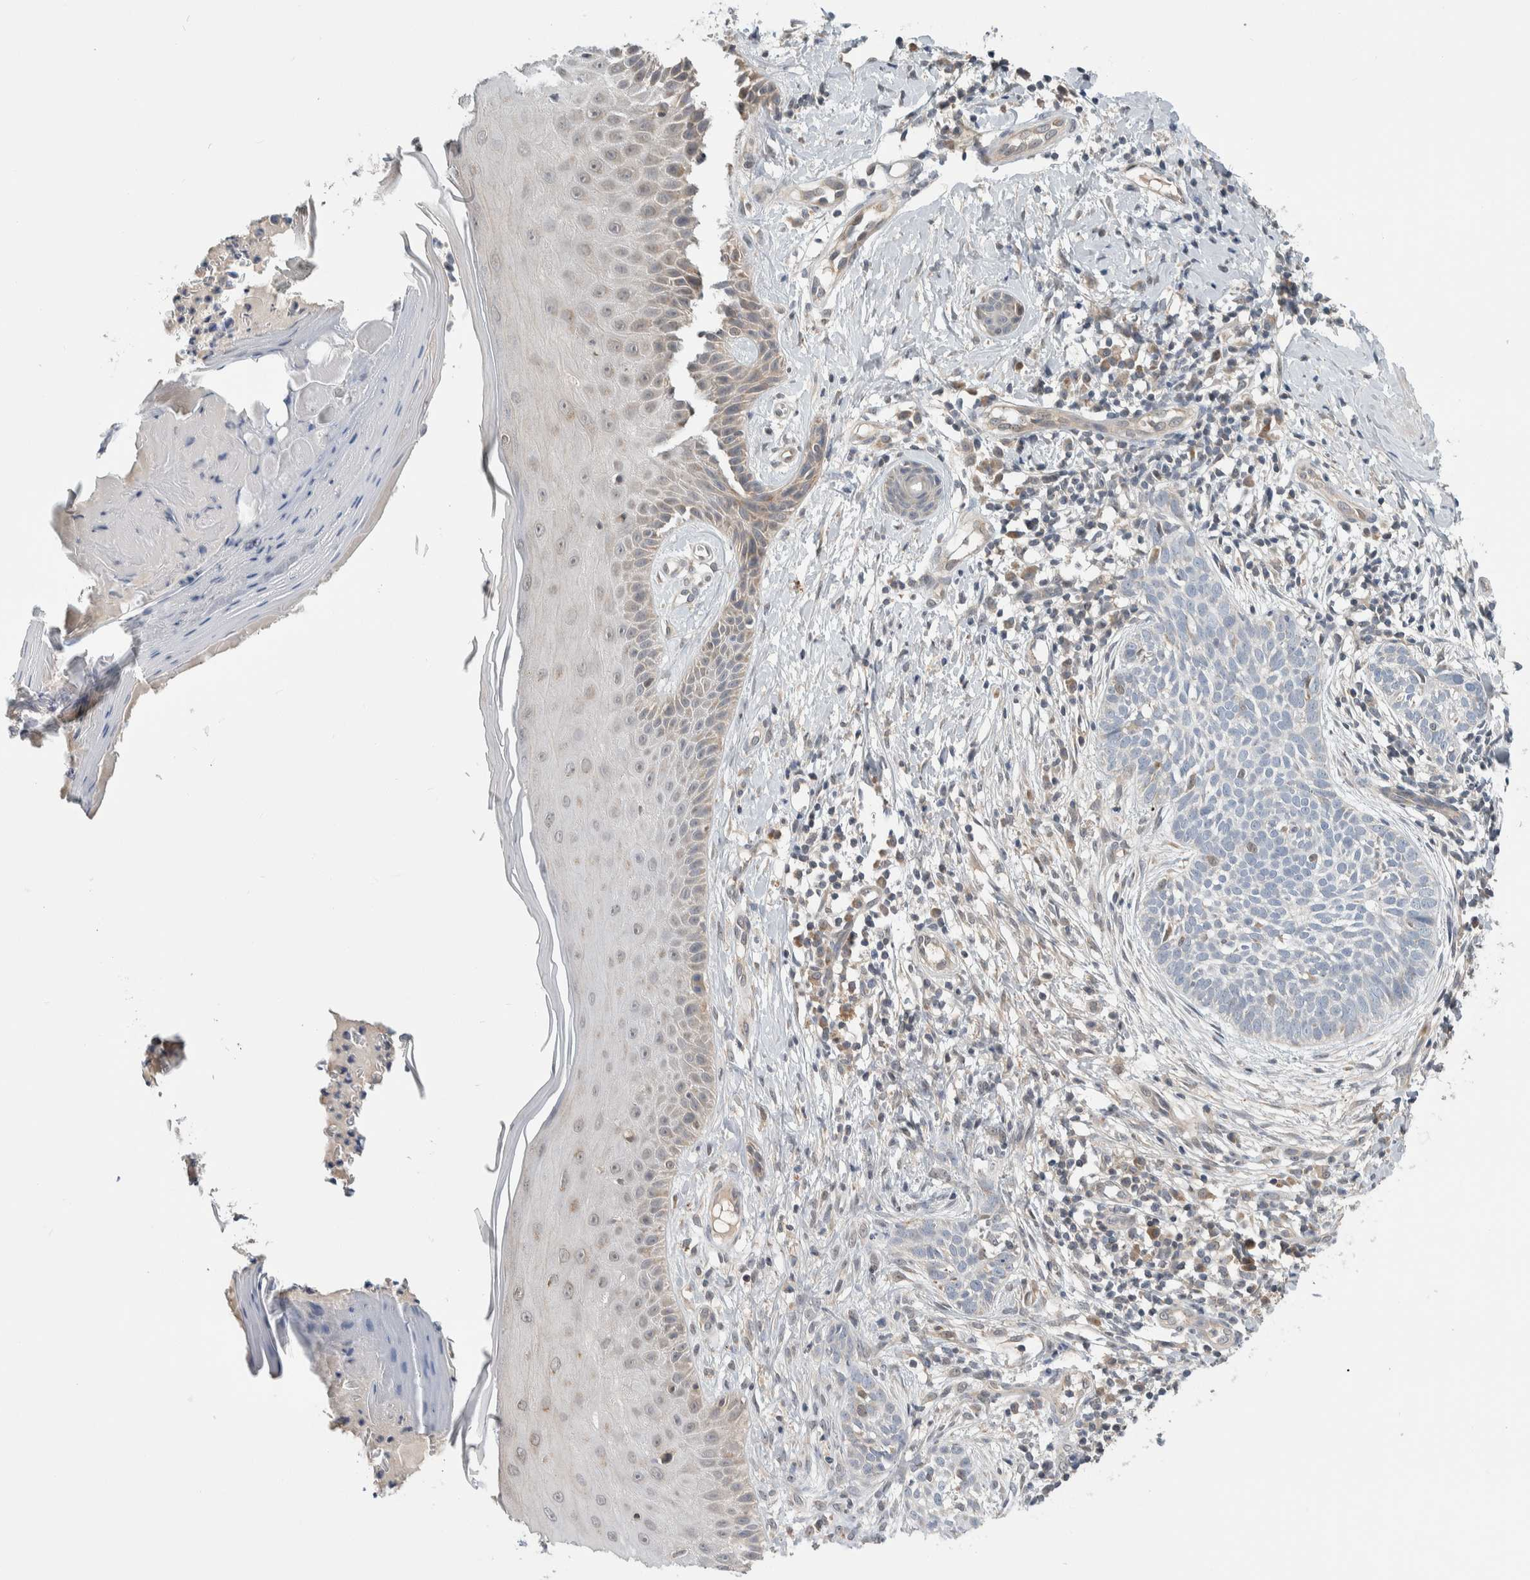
{"staining": {"intensity": "negative", "quantity": "none", "location": "none"}, "tissue": "skin cancer", "cell_type": "Tumor cells", "image_type": "cancer", "snomed": [{"axis": "morphology", "description": "Normal tissue, NOS"}, {"axis": "morphology", "description": "Basal cell carcinoma"}, {"axis": "topography", "description": "Skin"}], "caption": "A photomicrograph of basal cell carcinoma (skin) stained for a protein displays no brown staining in tumor cells. (DAB (3,3'-diaminobenzidine) IHC, high magnification).", "gene": "SHPK", "patient": {"sex": "male", "age": 67}}